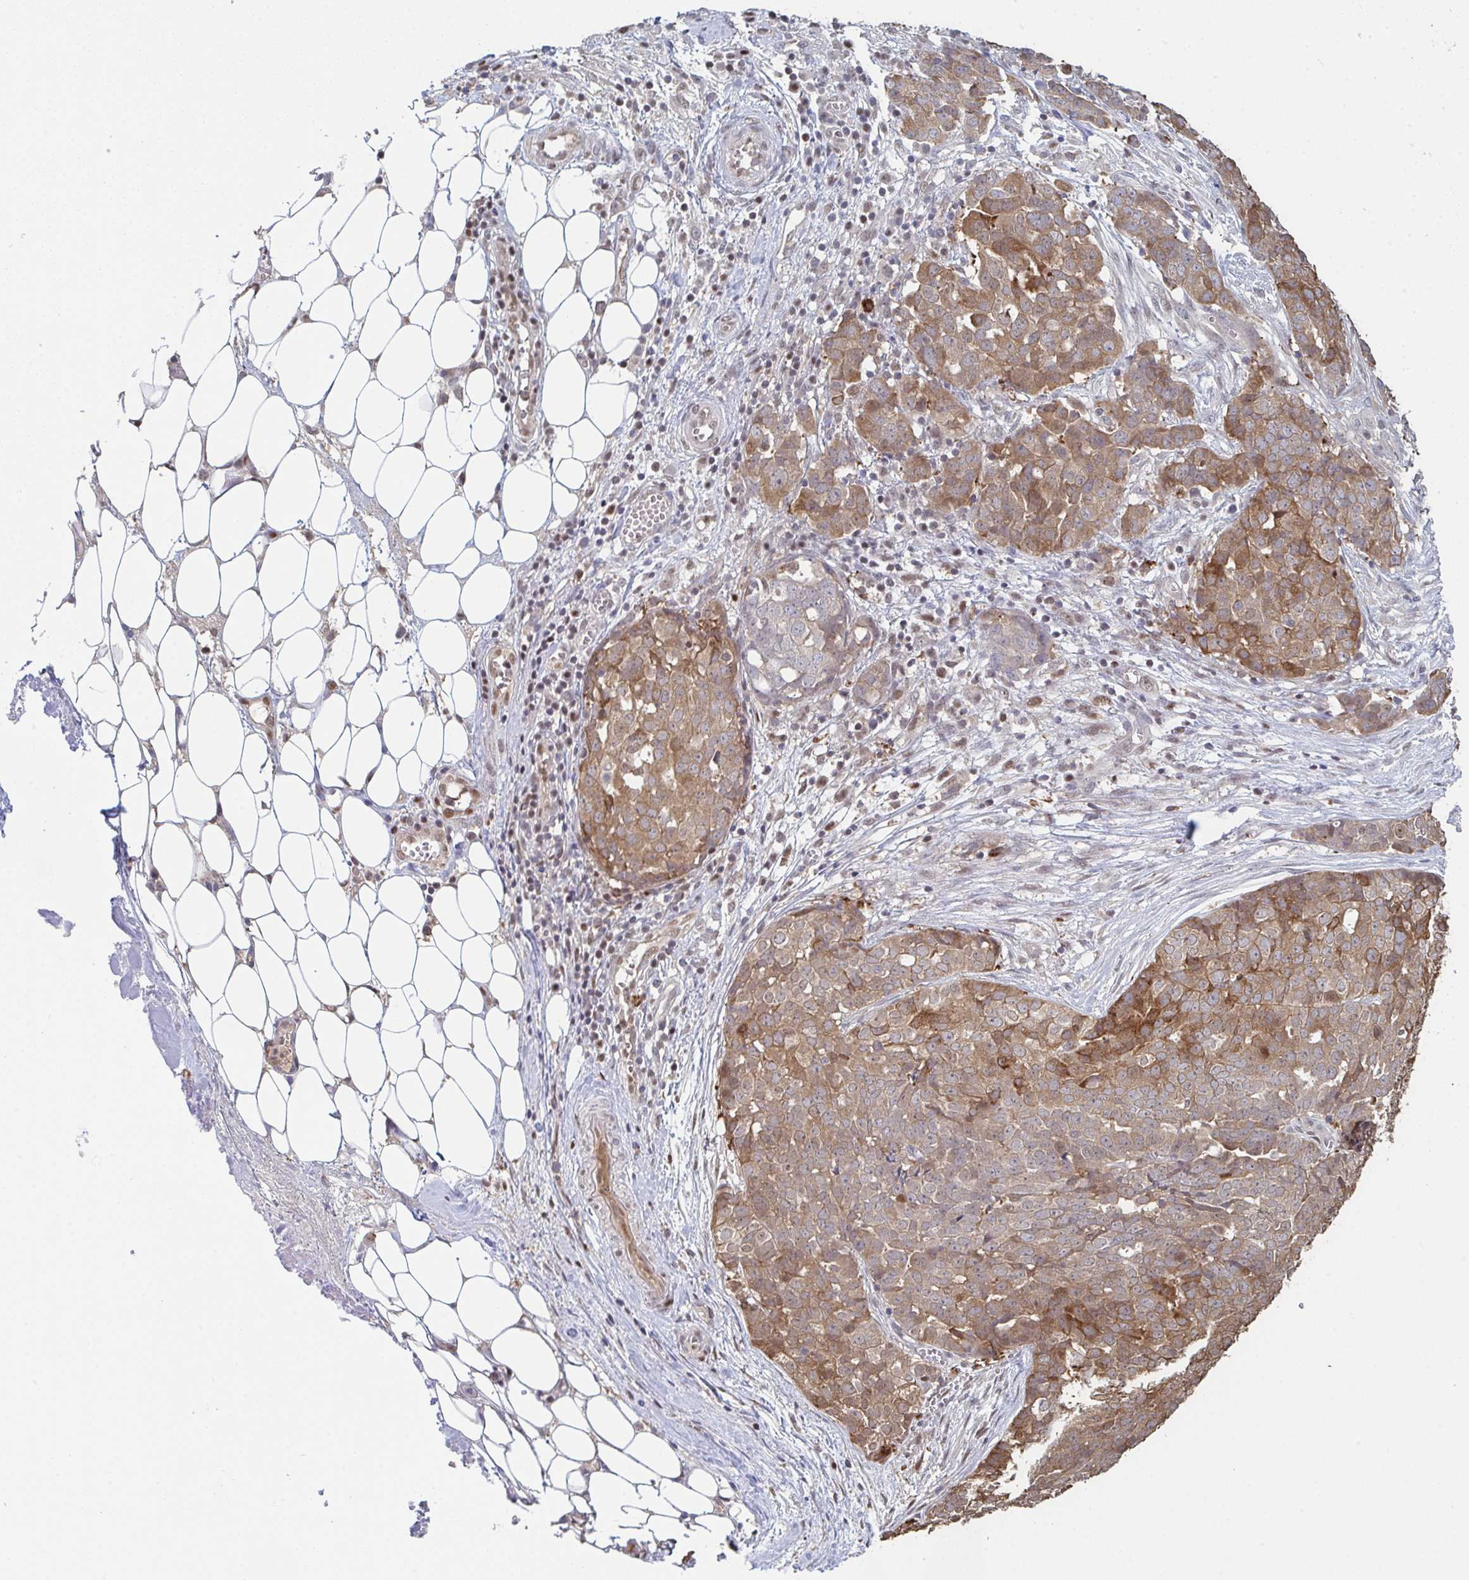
{"staining": {"intensity": "moderate", "quantity": "25%-75%", "location": "cytoplasmic/membranous"}, "tissue": "ovarian cancer", "cell_type": "Tumor cells", "image_type": "cancer", "snomed": [{"axis": "morphology", "description": "Cystadenocarcinoma, serous, NOS"}, {"axis": "topography", "description": "Soft tissue"}, {"axis": "topography", "description": "Ovary"}], "caption": "Human ovarian cancer (serous cystadenocarcinoma) stained for a protein (brown) exhibits moderate cytoplasmic/membranous positive expression in about 25%-75% of tumor cells.", "gene": "ACD", "patient": {"sex": "female", "age": 57}}